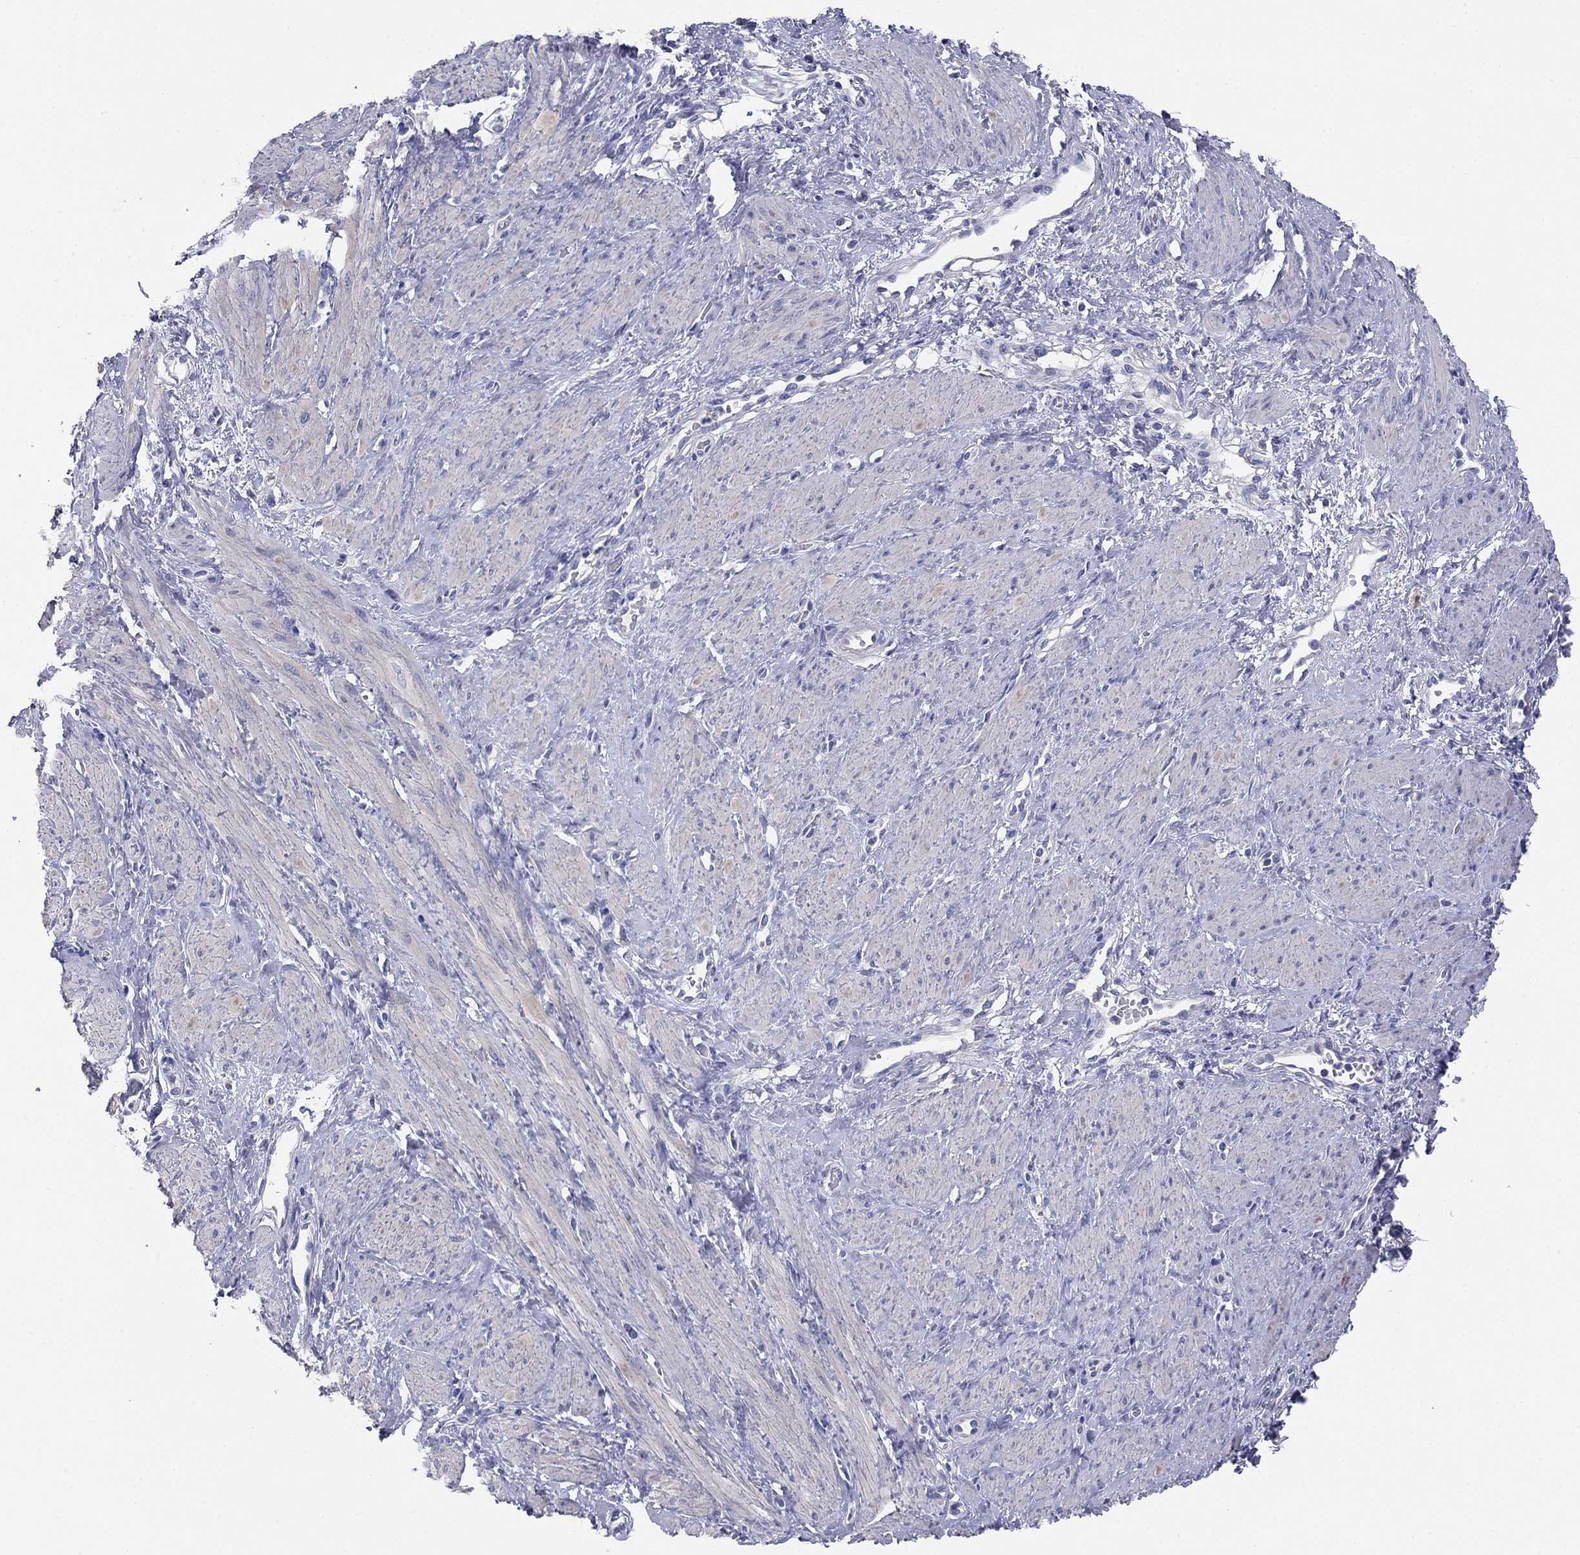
{"staining": {"intensity": "negative", "quantity": "none", "location": "none"}, "tissue": "smooth muscle", "cell_type": "Smooth muscle cells", "image_type": "normal", "snomed": [{"axis": "morphology", "description": "Normal tissue, NOS"}, {"axis": "topography", "description": "Smooth muscle"}, {"axis": "topography", "description": "Uterus"}], "caption": "An image of smooth muscle stained for a protein demonstrates no brown staining in smooth muscle cells. (Immunohistochemistry (ihc), brightfield microscopy, high magnification).", "gene": "GRK7", "patient": {"sex": "female", "age": 39}}